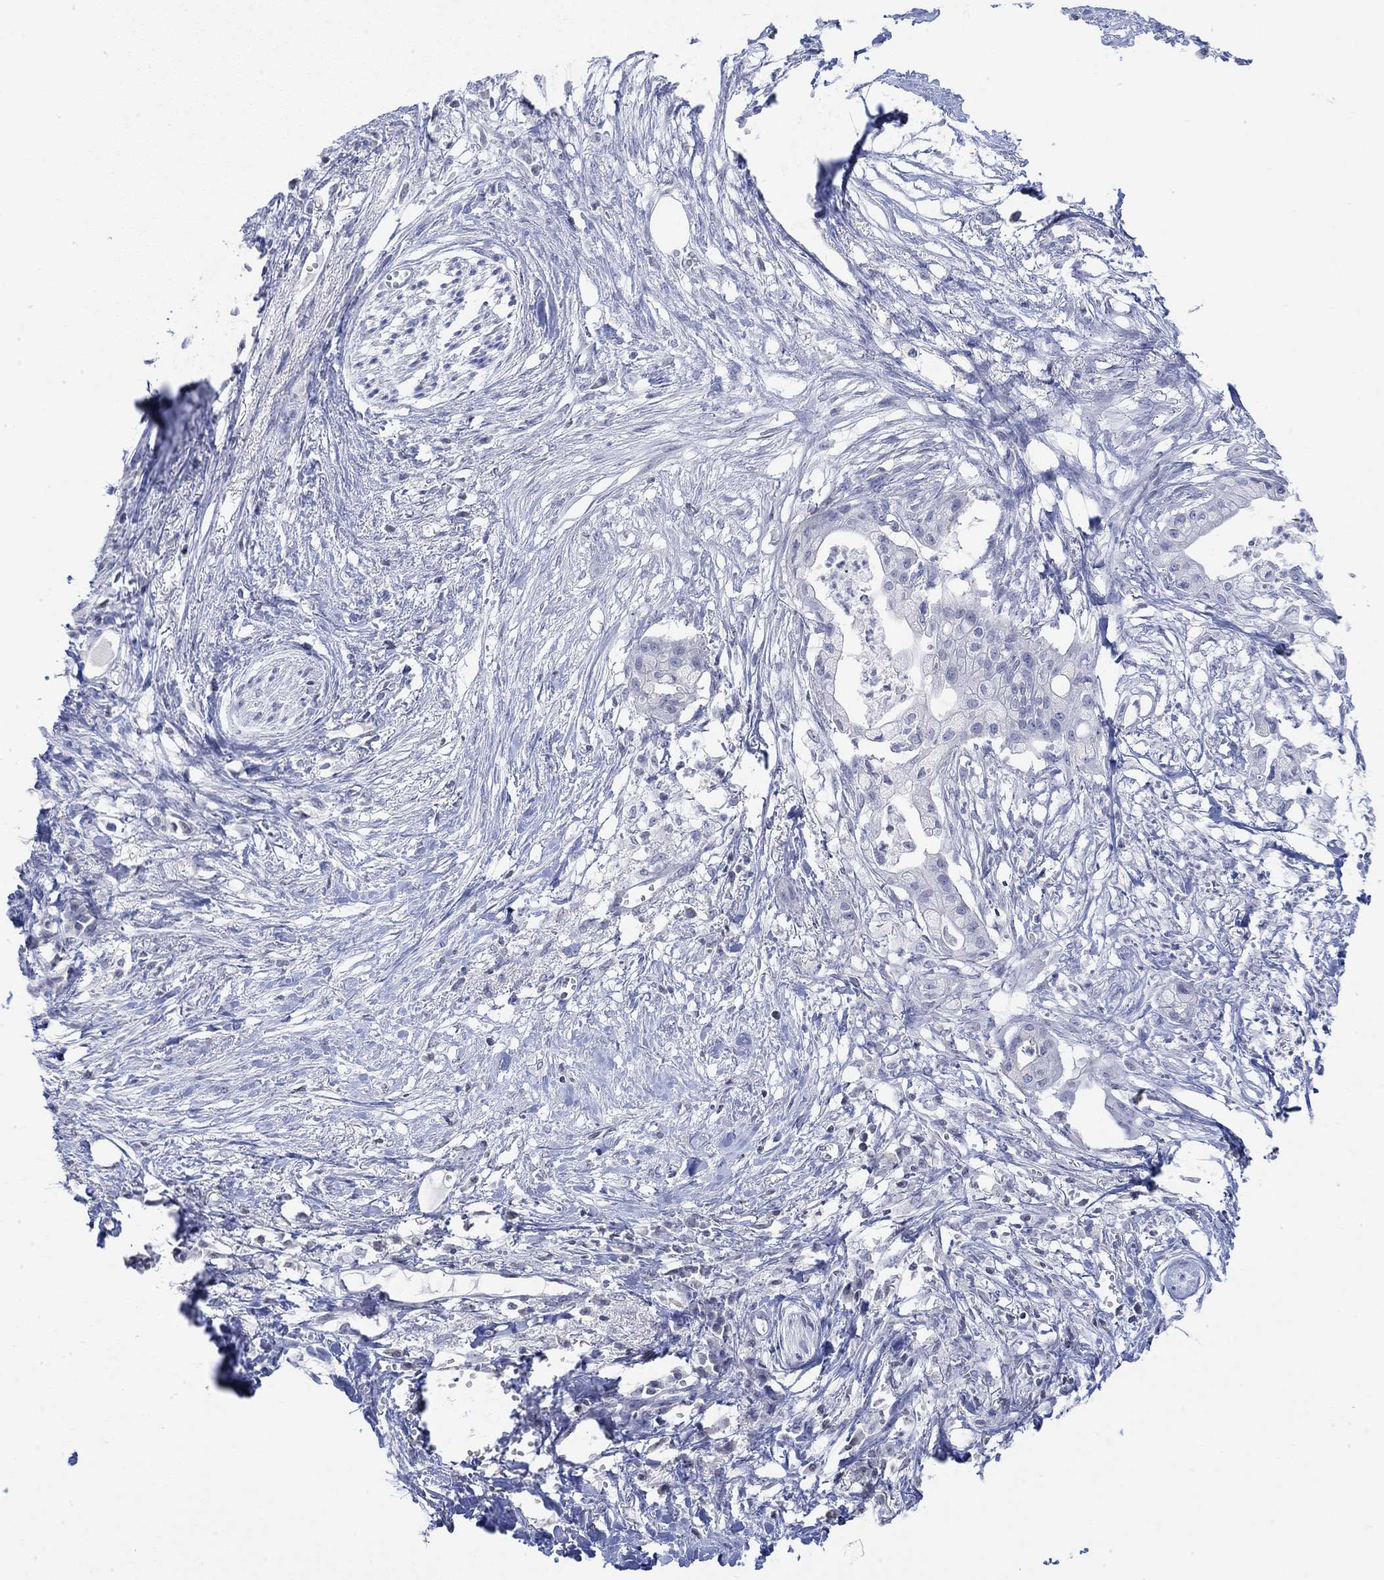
{"staining": {"intensity": "negative", "quantity": "none", "location": "none"}, "tissue": "pancreatic cancer", "cell_type": "Tumor cells", "image_type": "cancer", "snomed": [{"axis": "morphology", "description": "Normal tissue, NOS"}, {"axis": "morphology", "description": "Adenocarcinoma, NOS"}, {"axis": "topography", "description": "Pancreas"}], "caption": "IHC of human pancreatic adenocarcinoma shows no staining in tumor cells.", "gene": "TMEM255A", "patient": {"sex": "female", "age": 58}}